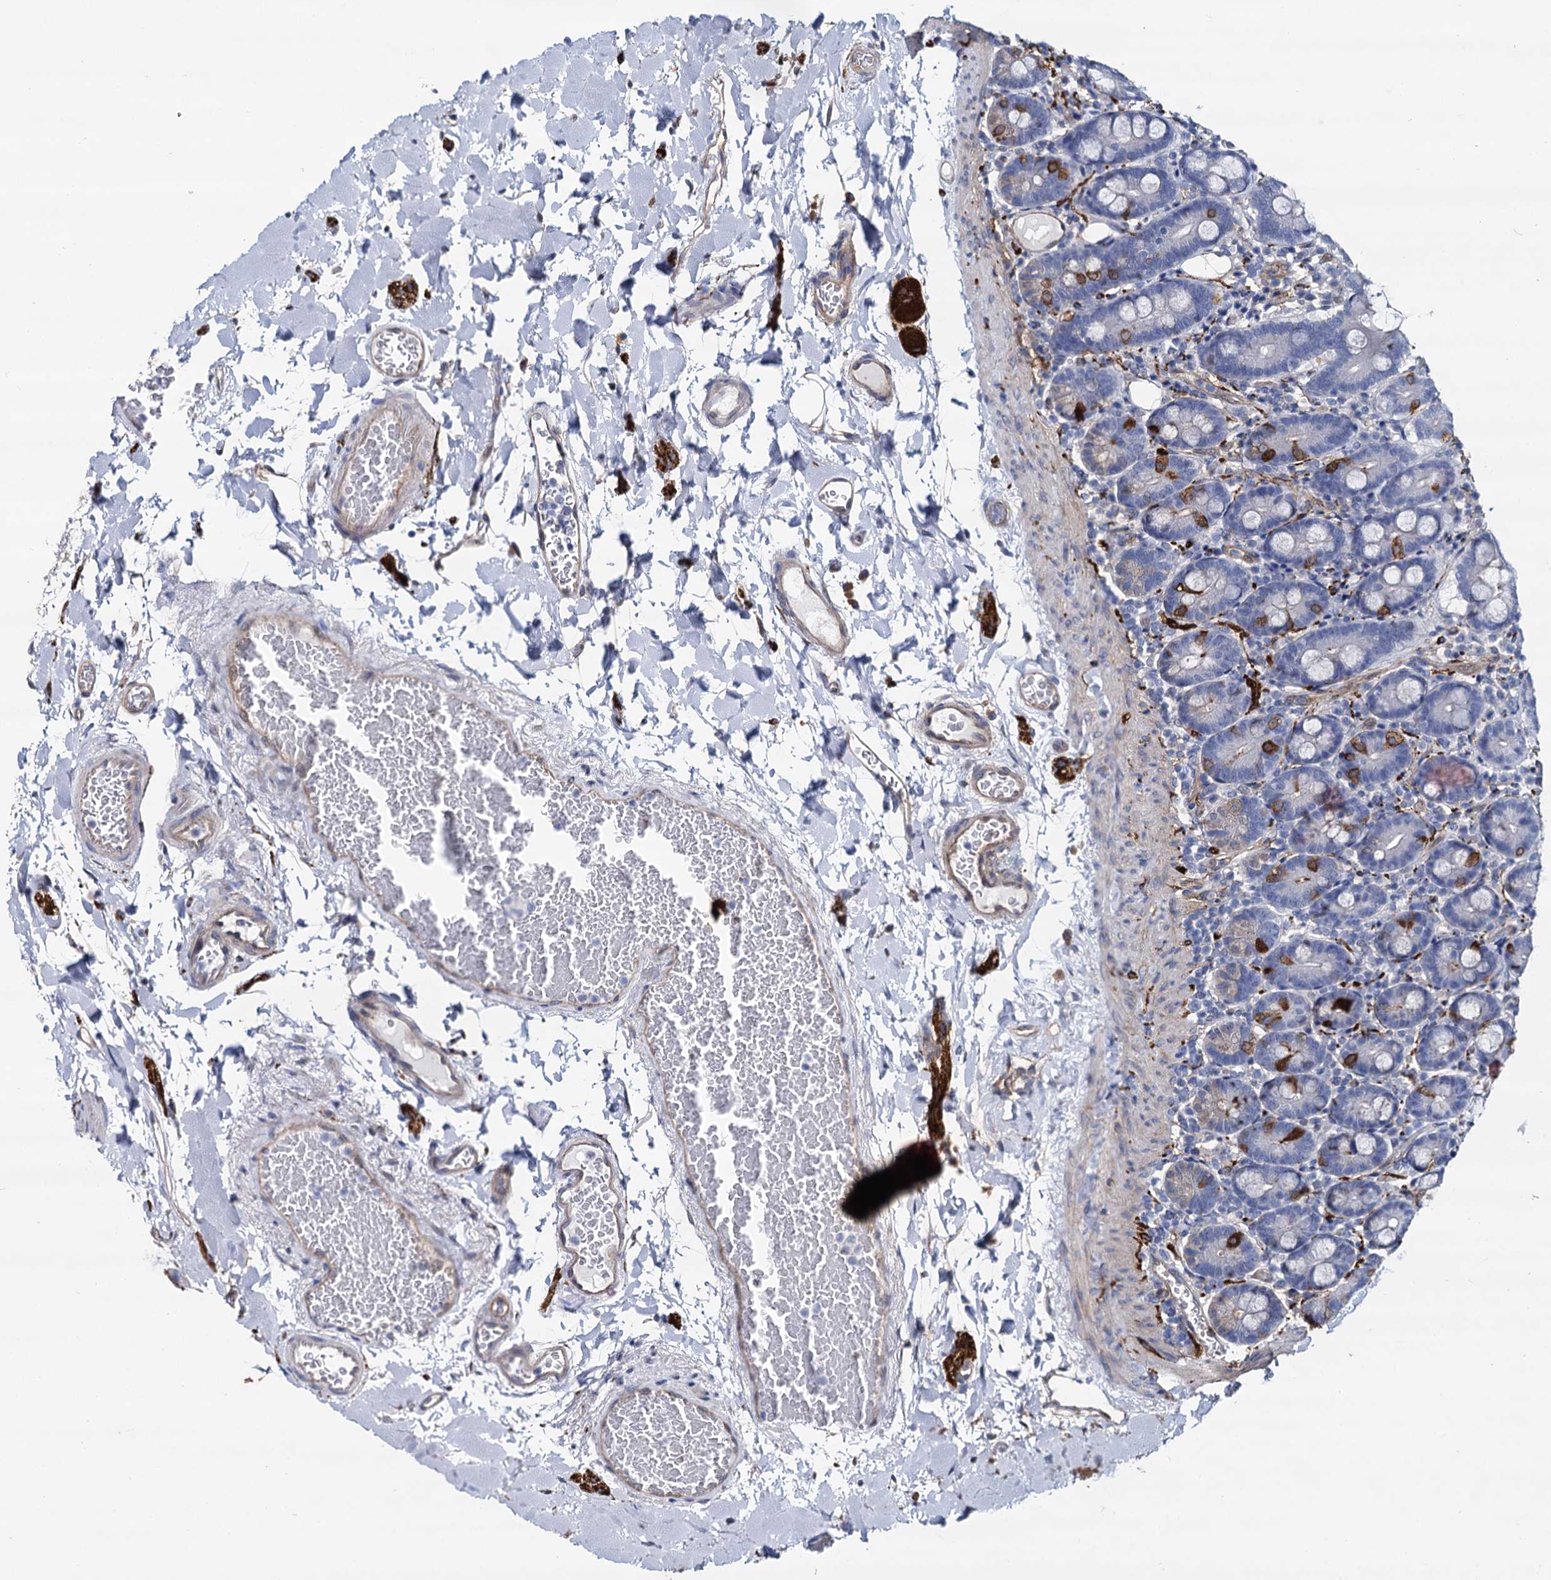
{"staining": {"intensity": "negative", "quantity": "none", "location": "none"}, "tissue": "duodenum", "cell_type": "Glandular cells", "image_type": "normal", "snomed": [{"axis": "morphology", "description": "Normal tissue, NOS"}, {"axis": "topography", "description": "Duodenum"}], "caption": "The photomicrograph shows no significant positivity in glandular cells of duodenum. The staining is performed using DAB (3,3'-diaminobenzidine) brown chromogen with nuclei counter-stained in using hematoxylin.", "gene": "STXBP1", "patient": {"sex": "male", "age": 55}}